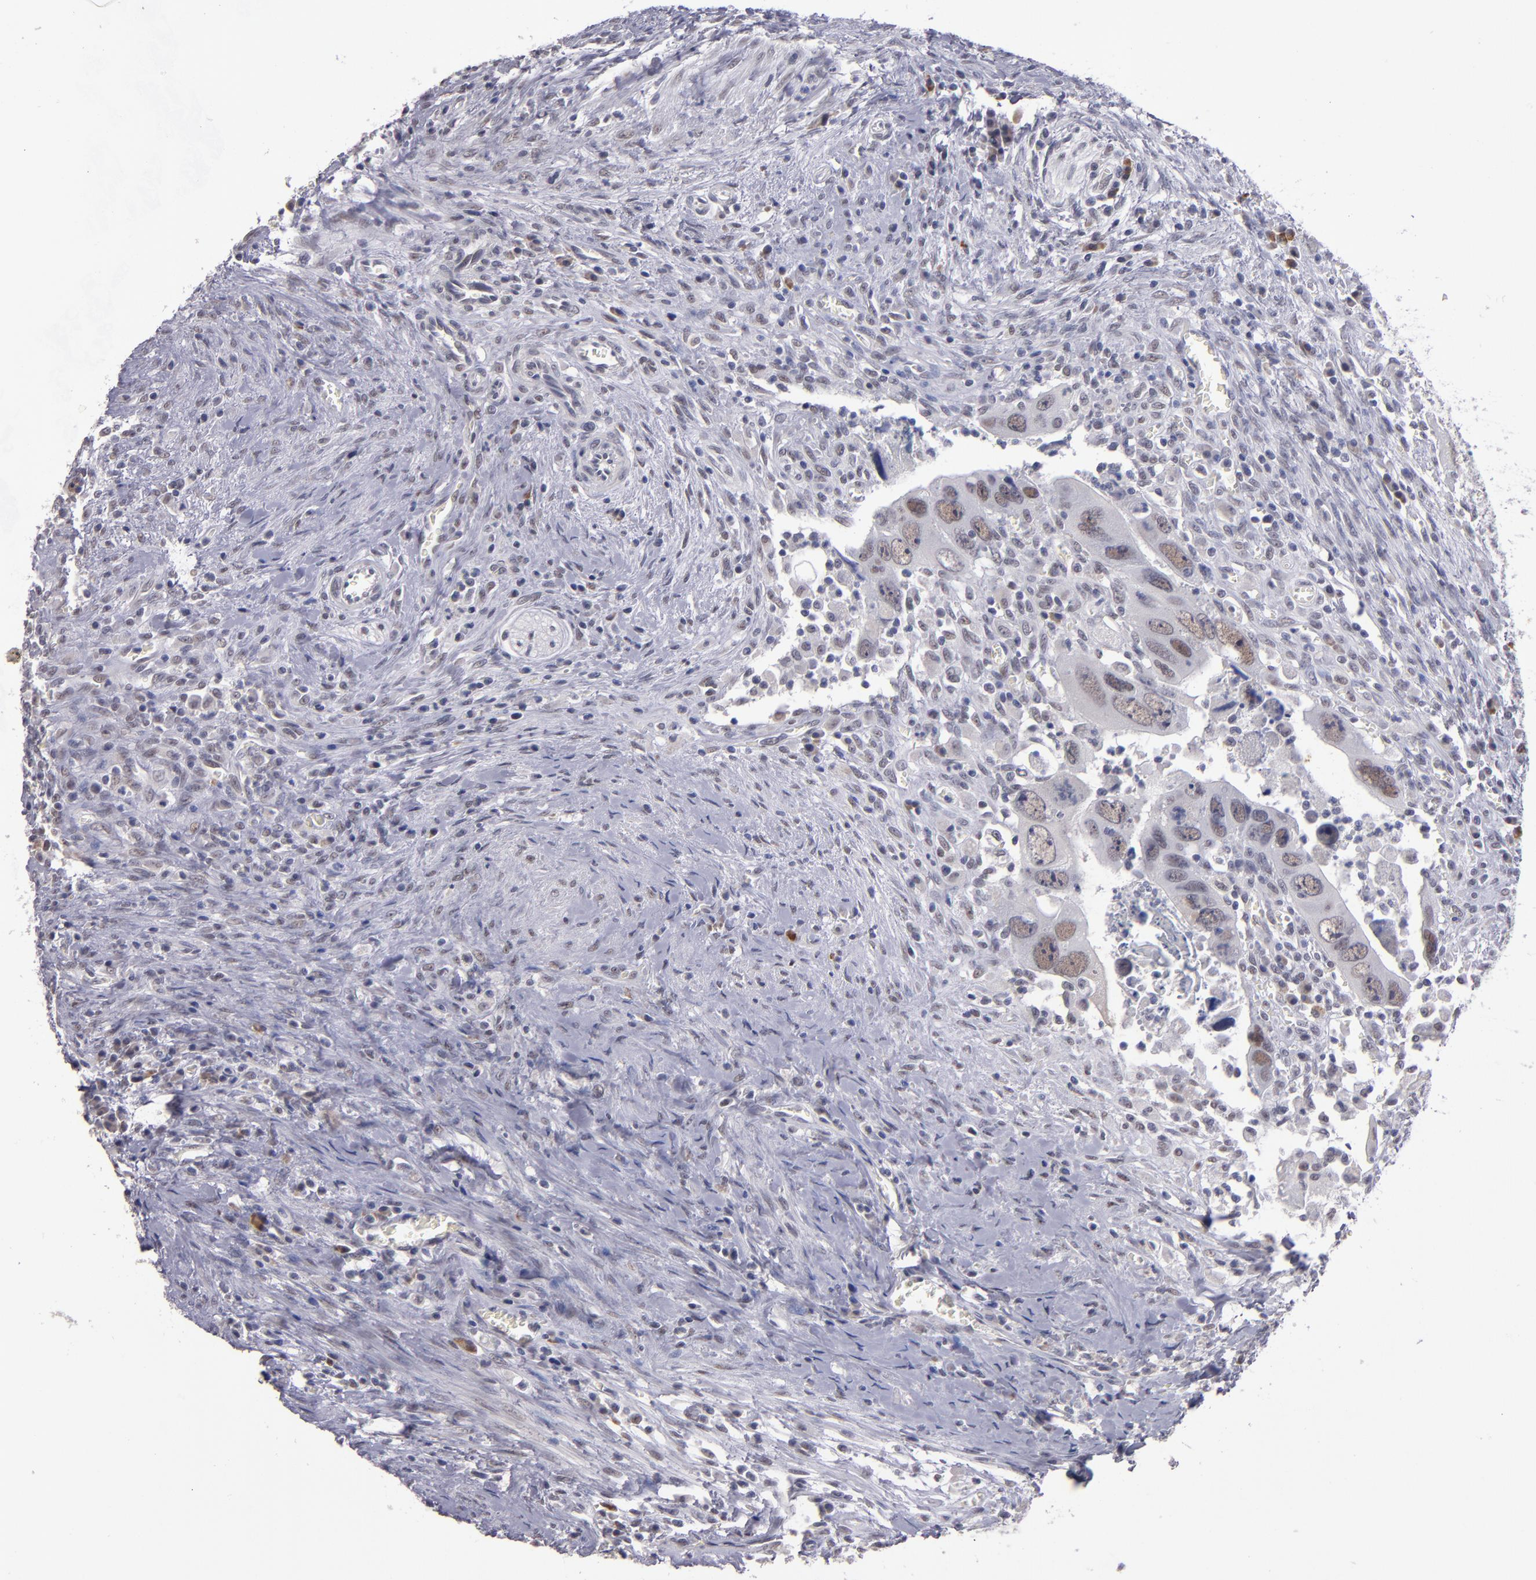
{"staining": {"intensity": "weak", "quantity": "25%-75%", "location": "cytoplasmic/membranous,nuclear"}, "tissue": "colorectal cancer", "cell_type": "Tumor cells", "image_type": "cancer", "snomed": [{"axis": "morphology", "description": "Adenocarcinoma, NOS"}, {"axis": "topography", "description": "Rectum"}], "caption": "The histopathology image shows a brown stain indicating the presence of a protein in the cytoplasmic/membranous and nuclear of tumor cells in colorectal cancer.", "gene": "OTUB2", "patient": {"sex": "male", "age": 70}}